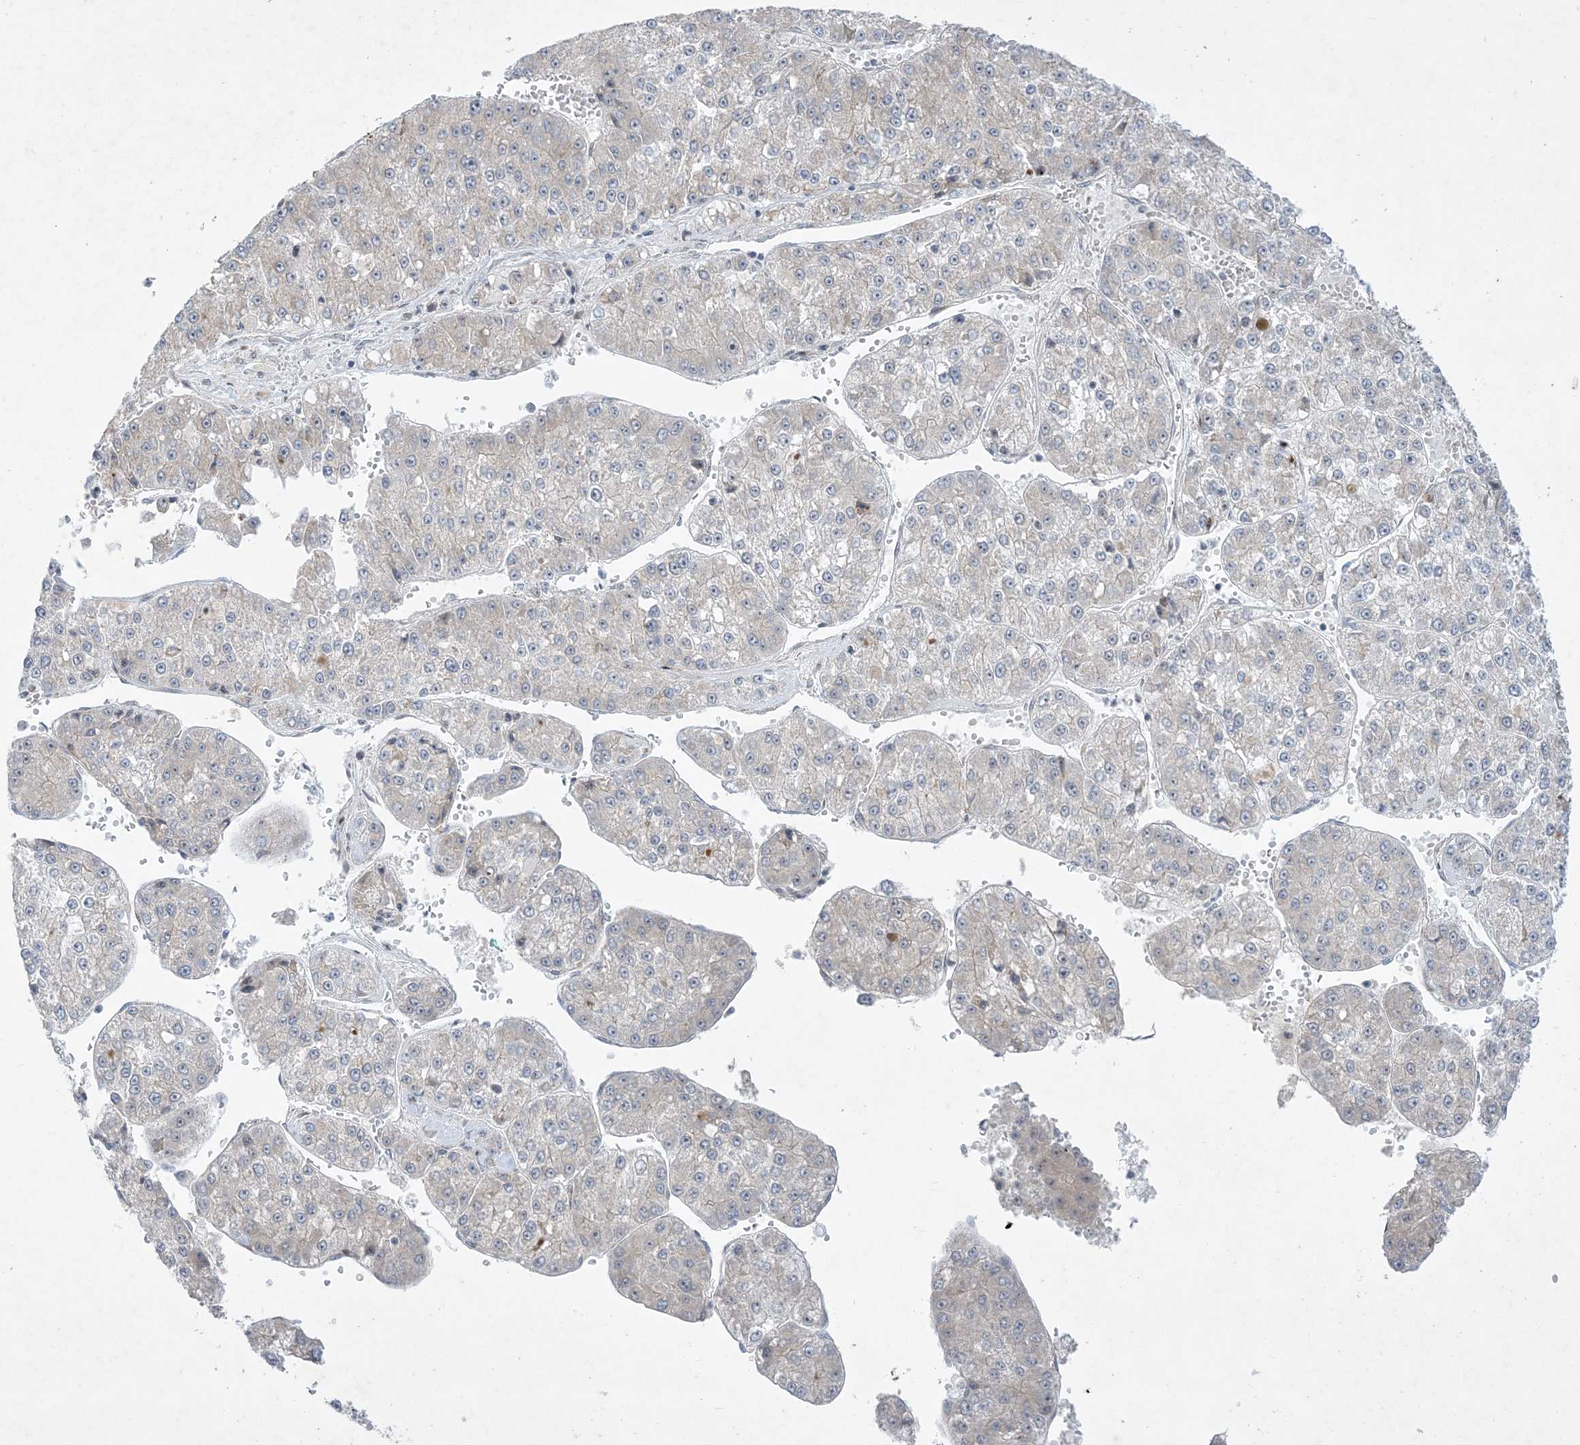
{"staining": {"intensity": "negative", "quantity": "none", "location": "none"}, "tissue": "liver cancer", "cell_type": "Tumor cells", "image_type": "cancer", "snomed": [{"axis": "morphology", "description": "Carcinoma, Hepatocellular, NOS"}, {"axis": "topography", "description": "Liver"}], "caption": "This is a micrograph of IHC staining of hepatocellular carcinoma (liver), which shows no positivity in tumor cells.", "gene": "SOGA3", "patient": {"sex": "female", "age": 73}}